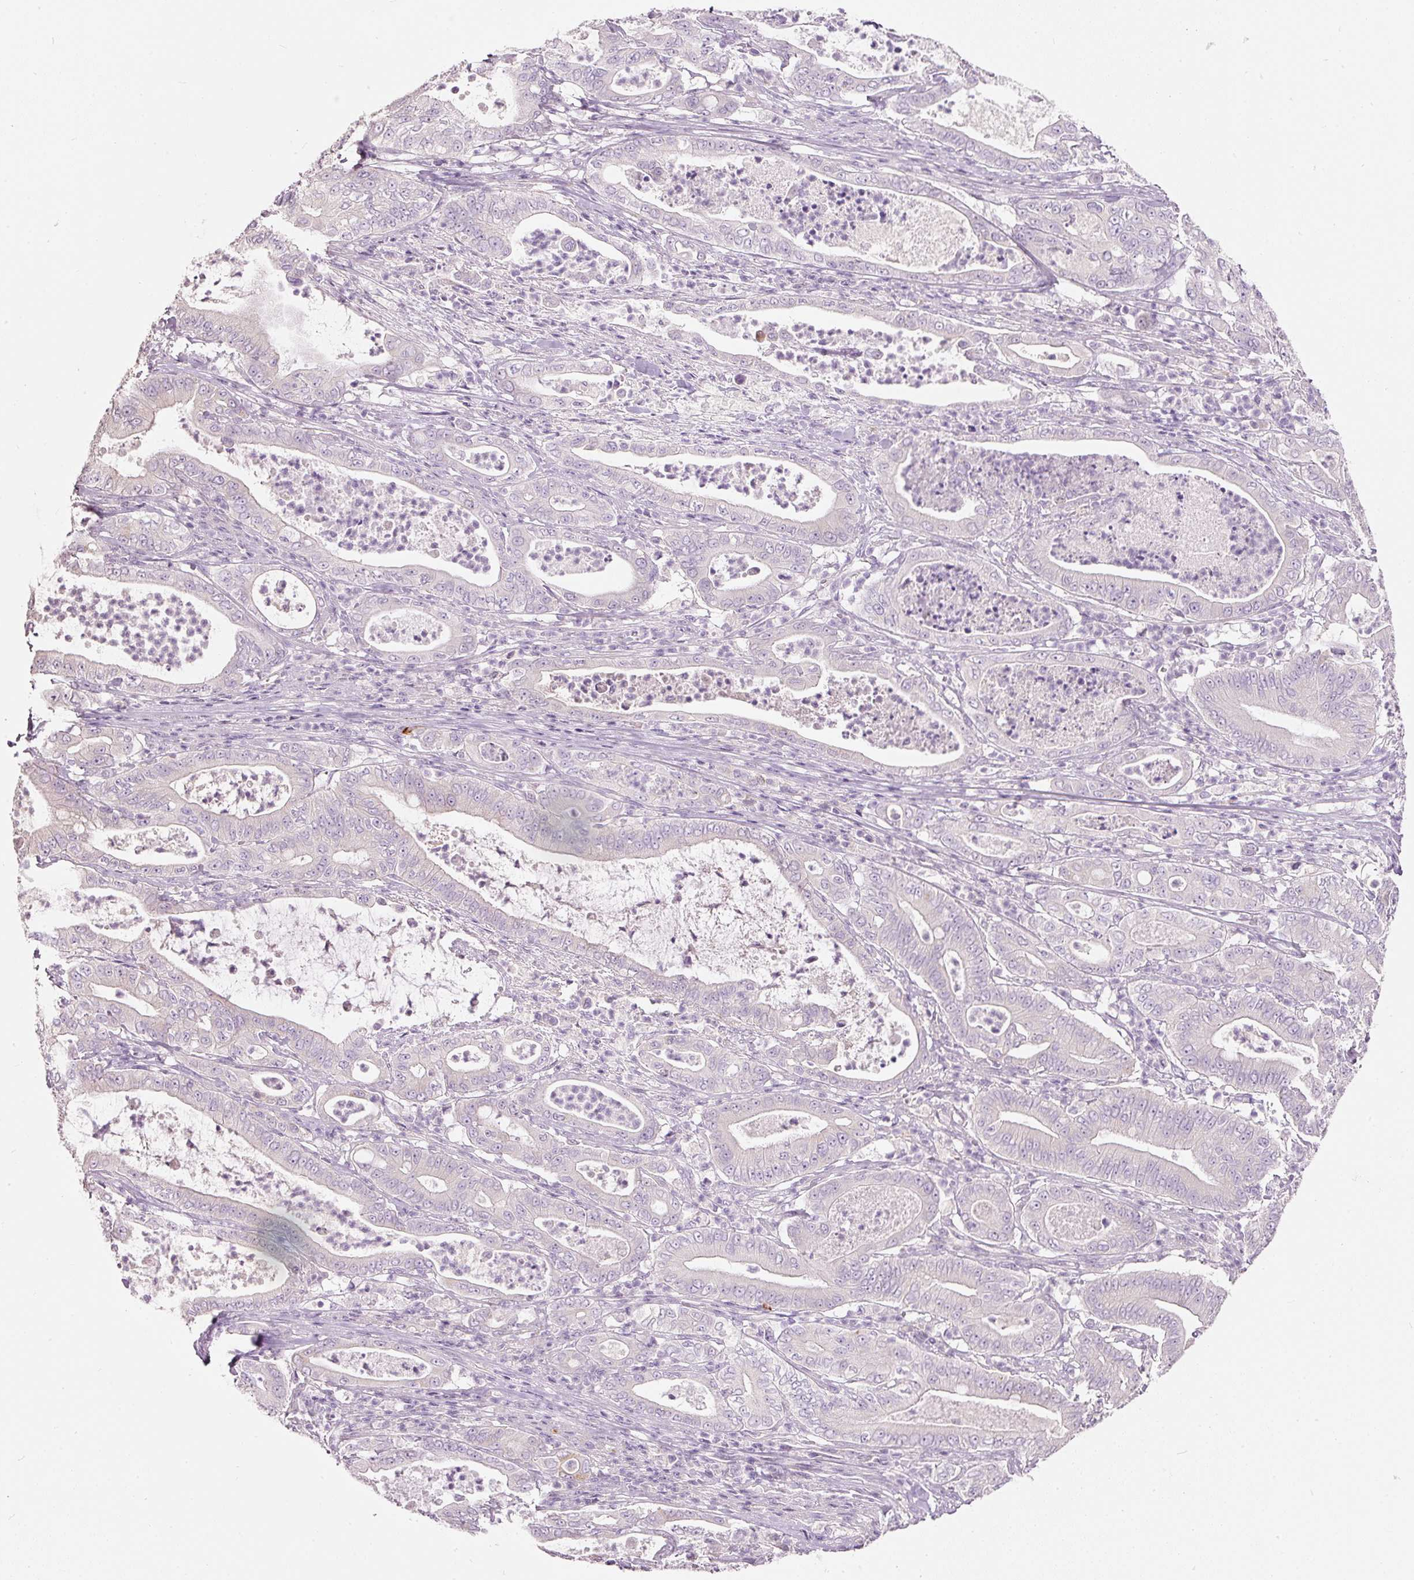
{"staining": {"intensity": "negative", "quantity": "none", "location": "none"}, "tissue": "pancreatic cancer", "cell_type": "Tumor cells", "image_type": "cancer", "snomed": [{"axis": "morphology", "description": "Adenocarcinoma, NOS"}, {"axis": "topography", "description": "Pancreas"}], "caption": "Pancreatic cancer (adenocarcinoma) was stained to show a protein in brown. There is no significant positivity in tumor cells.", "gene": "MTHFD2", "patient": {"sex": "male", "age": 71}}